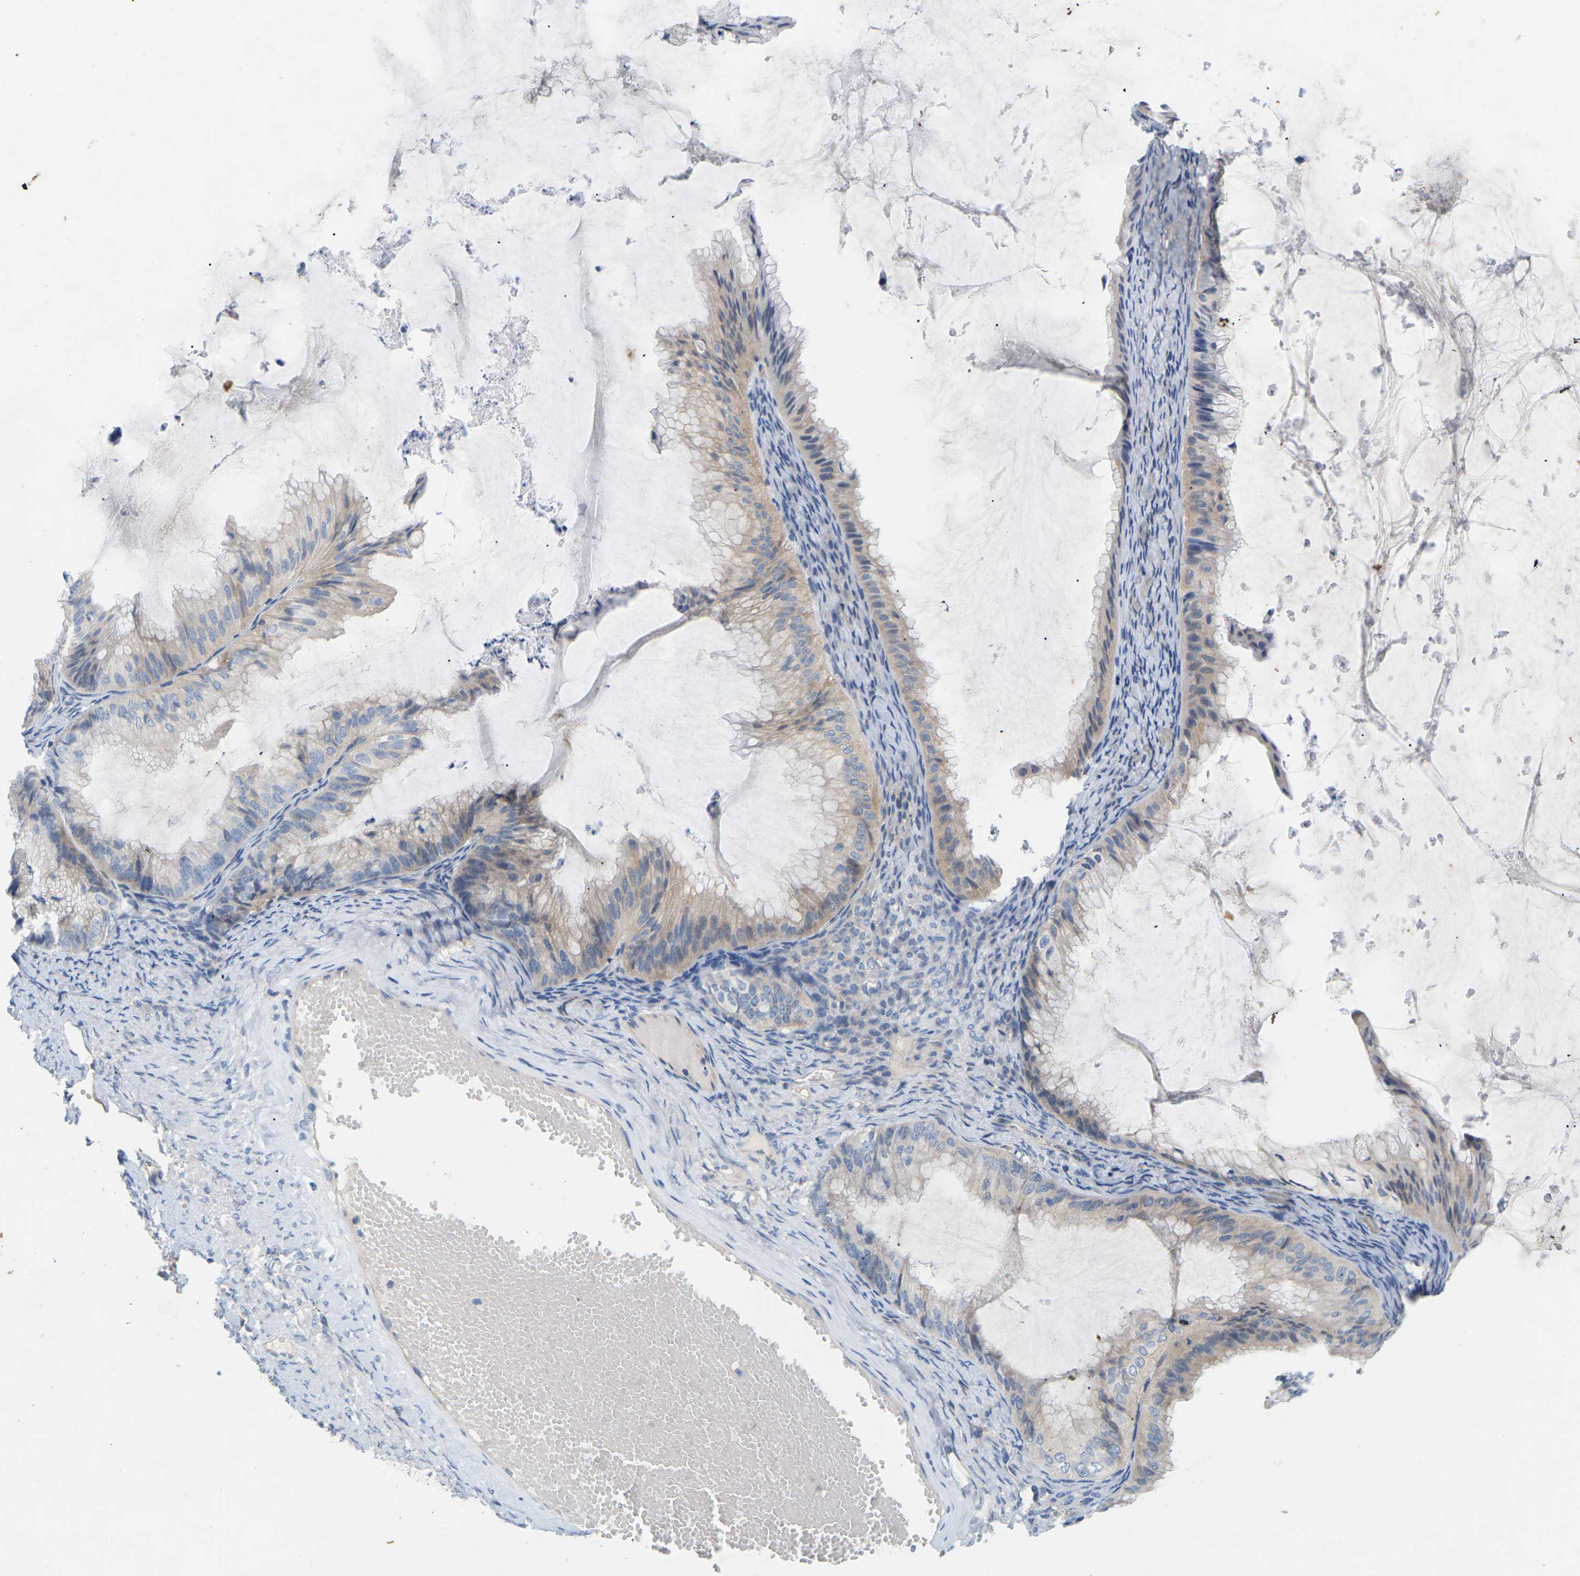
{"staining": {"intensity": "weak", "quantity": ">75%", "location": "cytoplasmic/membranous"}, "tissue": "ovarian cancer", "cell_type": "Tumor cells", "image_type": "cancer", "snomed": [{"axis": "morphology", "description": "Cystadenocarcinoma, mucinous, NOS"}, {"axis": "topography", "description": "Ovary"}], "caption": "Immunohistochemical staining of ovarian mucinous cystadenocarcinoma exhibits low levels of weak cytoplasmic/membranous expression in about >75% of tumor cells.", "gene": "ITGA5", "patient": {"sex": "female", "age": 61}}